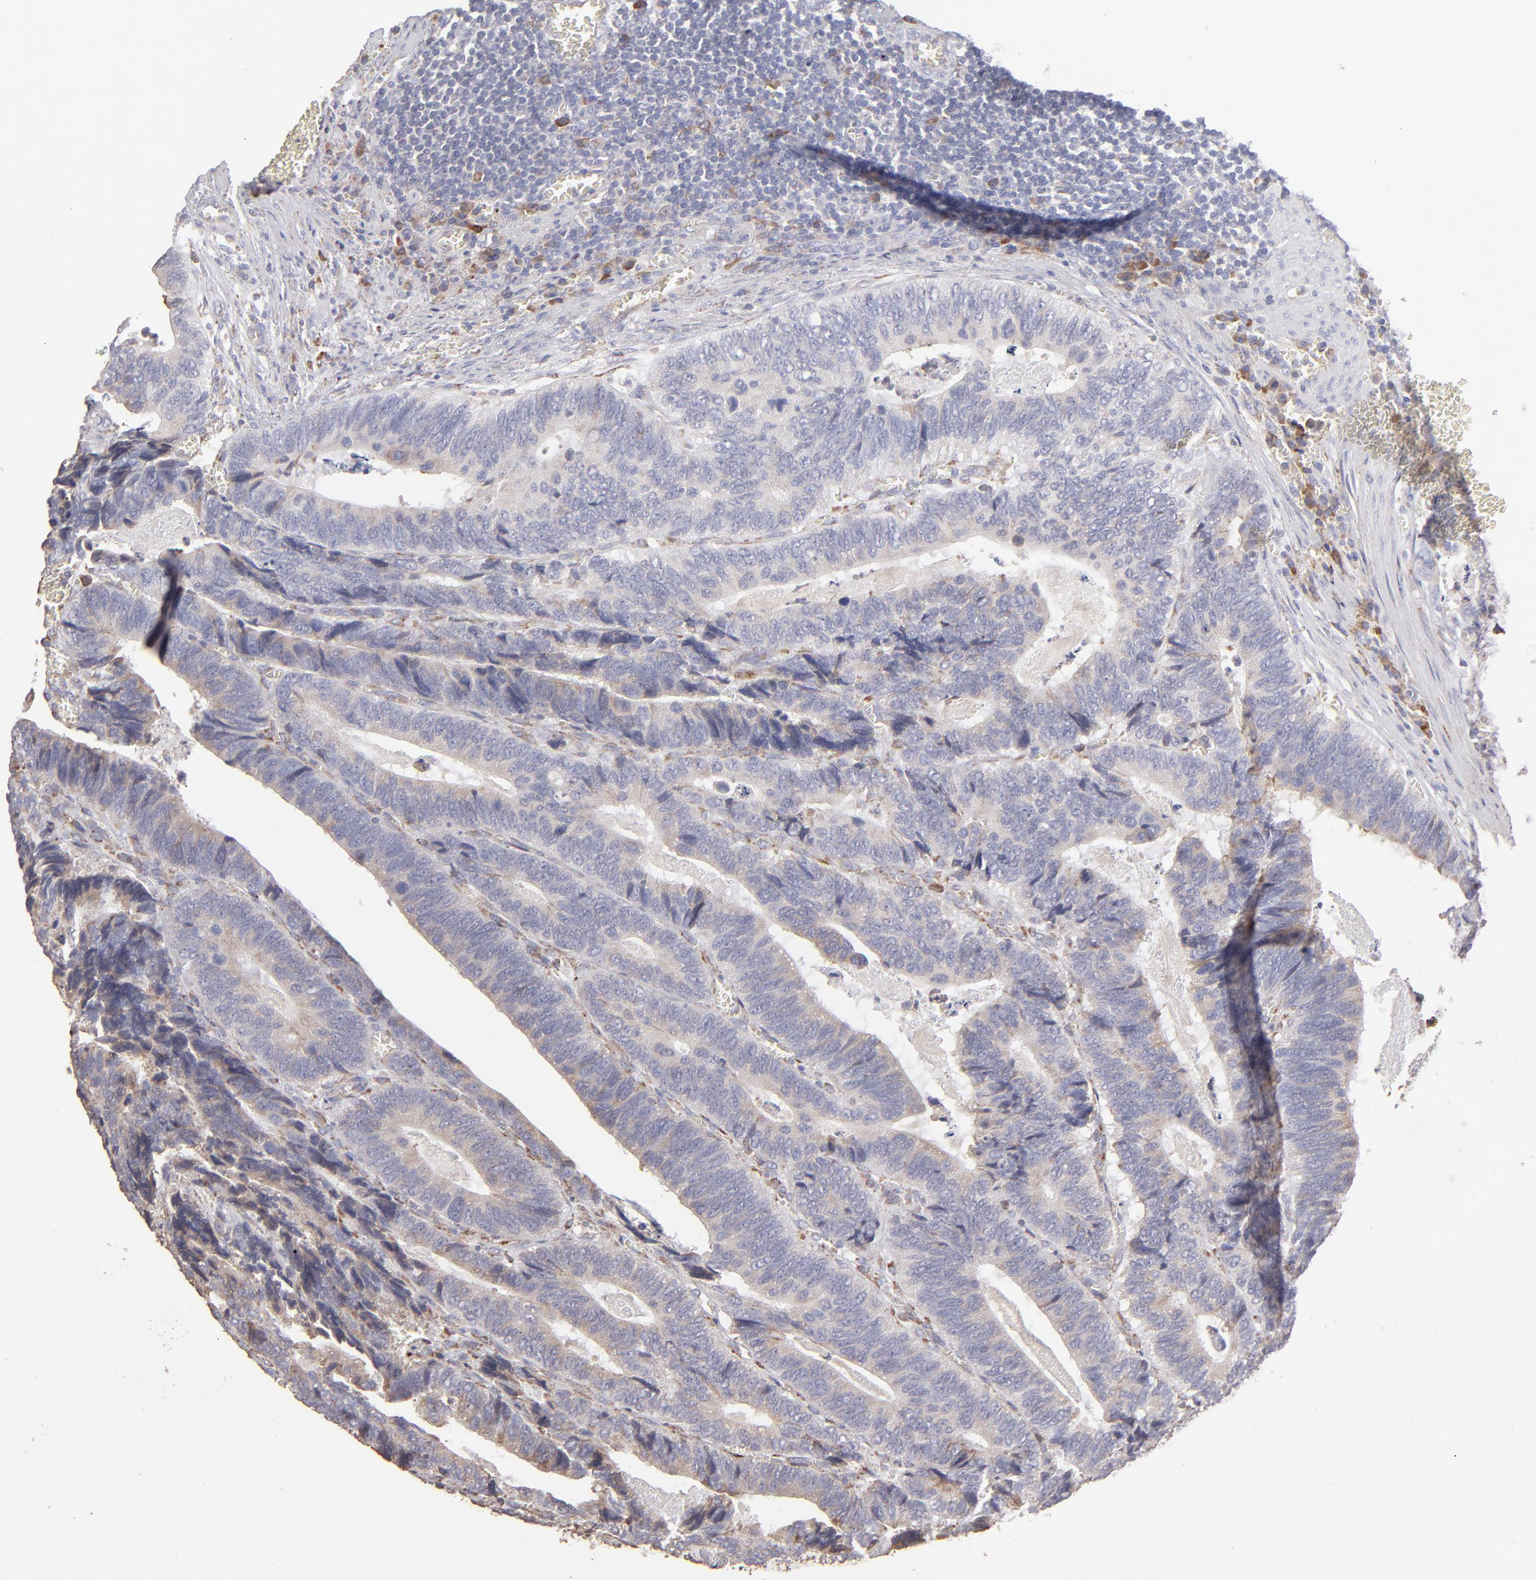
{"staining": {"intensity": "weak", "quantity": ">75%", "location": "cytoplasmic/membranous"}, "tissue": "colorectal cancer", "cell_type": "Tumor cells", "image_type": "cancer", "snomed": [{"axis": "morphology", "description": "Adenocarcinoma, NOS"}, {"axis": "topography", "description": "Colon"}], "caption": "Protein expression analysis of colorectal cancer reveals weak cytoplasmic/membranous expression in about >75% of tumor cells.", "gene": "CALR", "patient": {"sex": "male", "age": 72}}